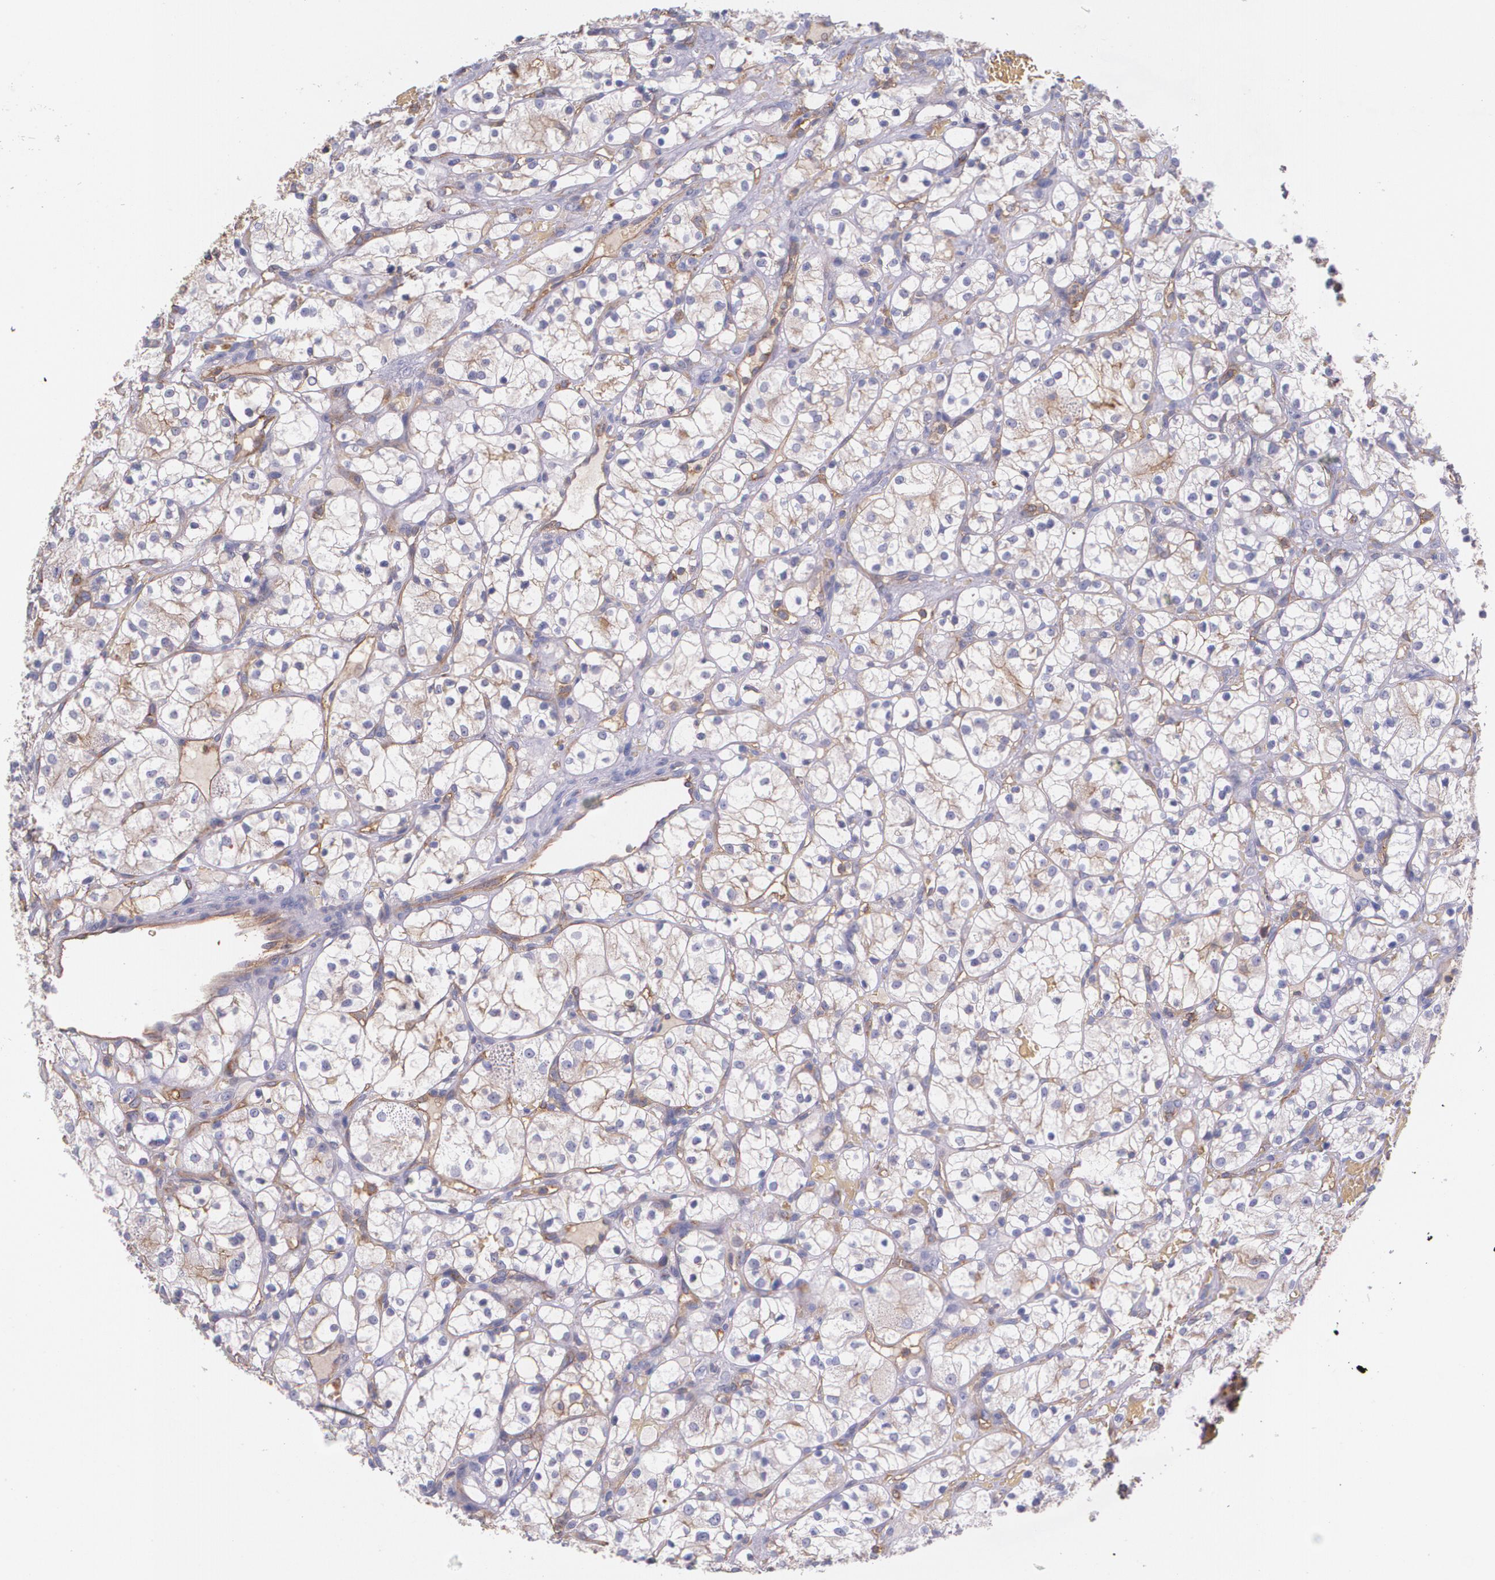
{"staining": {"intensity": "negative", "quantity": "none", "location": "none"}, "tissue": "renal cancer", "cell_type": "Tumor cells", "image_type": "cancer", "snomed": [{"axis": "morphology", "description": "Adenocarcinoma, NOS"}, {"axis": "topography", "description": "Kidney"}], "caption": "The histopathology image displays no significant staining in tumor cells of renal adenocarcinoma.", "gene": "B2M", "patient": {"sex": "female", "age": 60}}